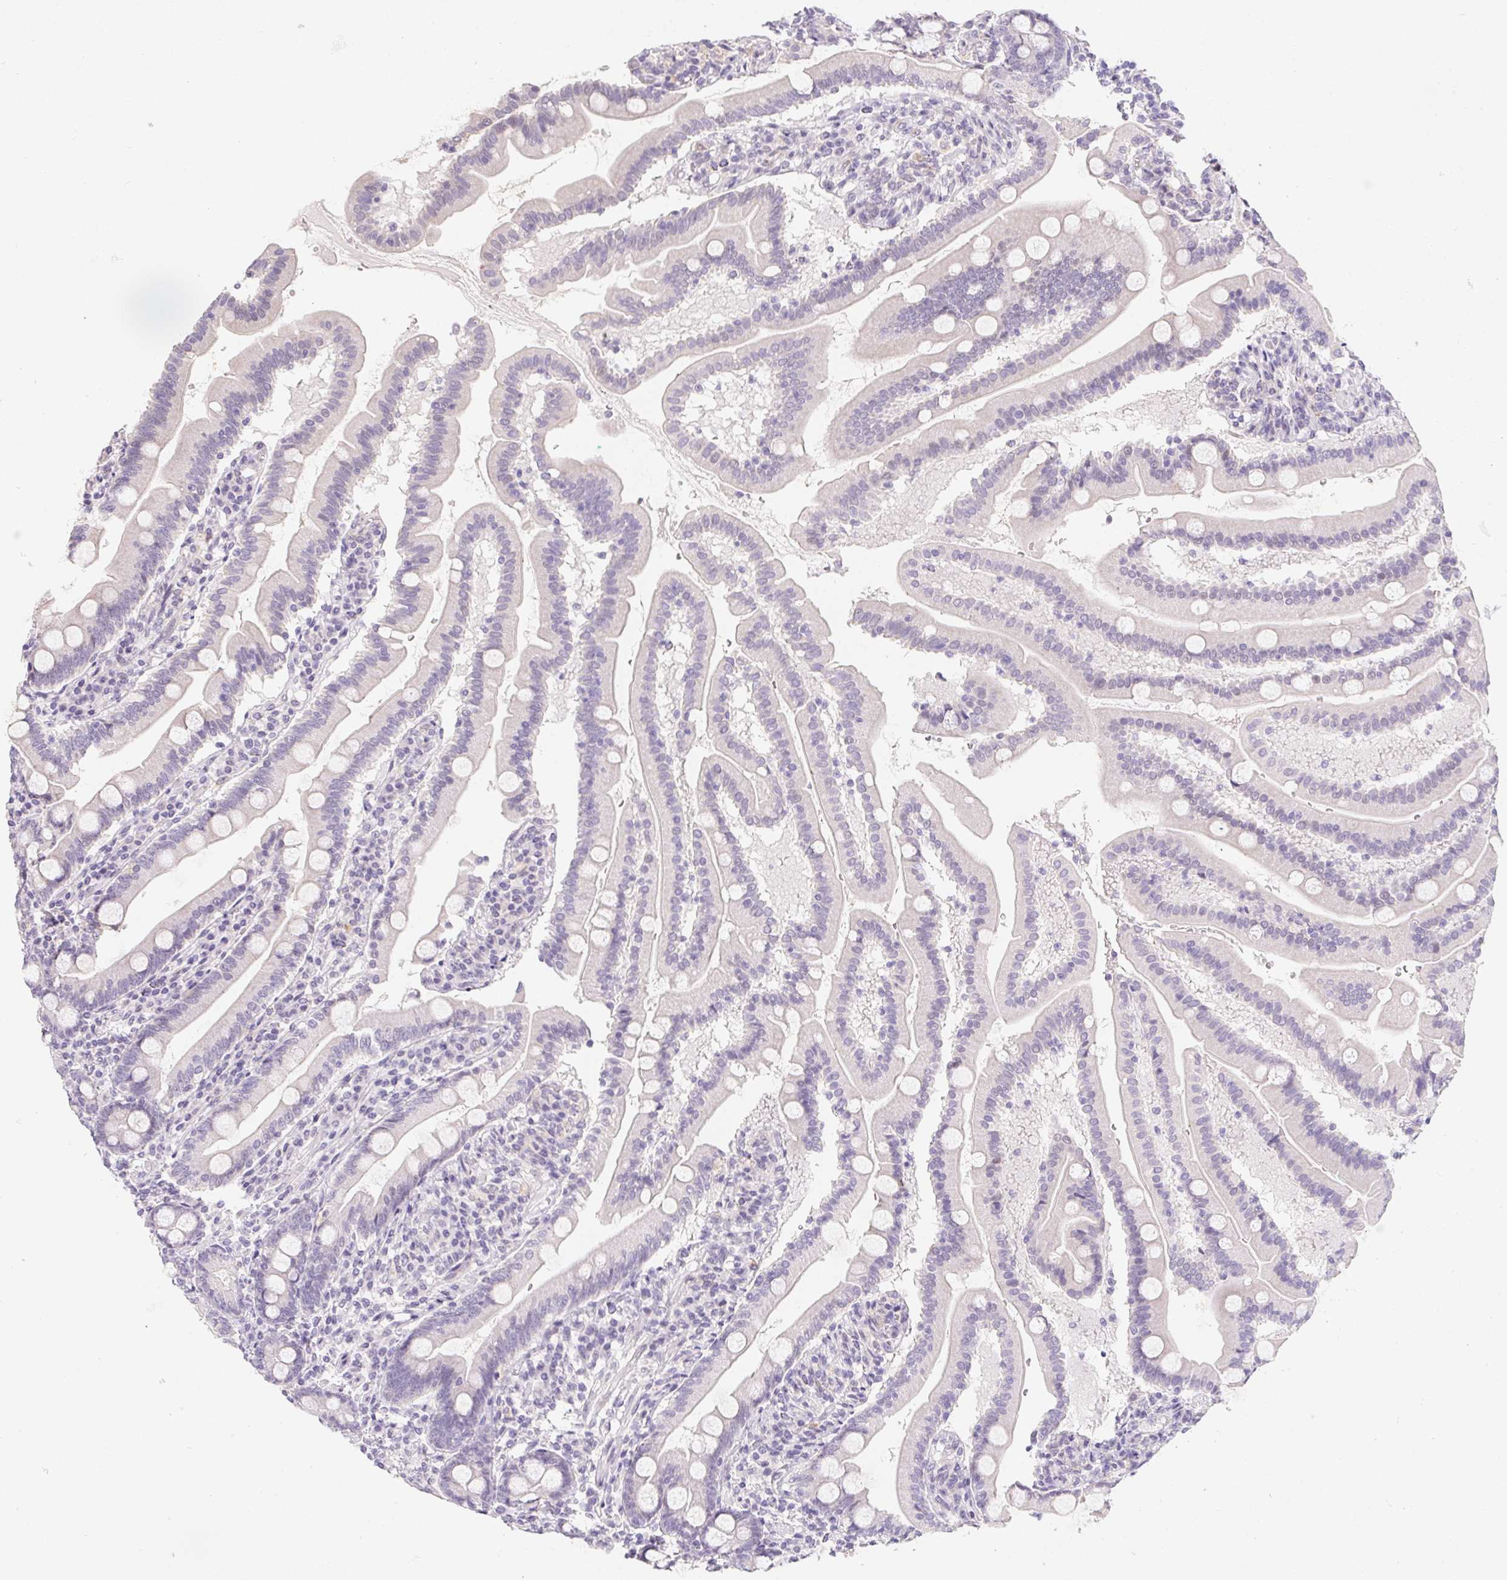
{"staining": {"intensity": "negative", "quantity": "none", "location": "none"}, "tissue": "duodenum", "cell_type": "Glandular cells", "image_type": "normal", "snomed": [{"axis": "morphology", "description": "Normal tissue, NOS"}, {"axis": "topography", "description": "Duodenum"}], "caption": "A histopathology image of duodenum stained for a protein demonstrates no brown staining in glandular cells. The staining is performed using DAB brown chromogen with nuclei counter-stained in using hematoxylin.", "gene": "MORC1", "patient": {"sex": "female", "age": 67}}